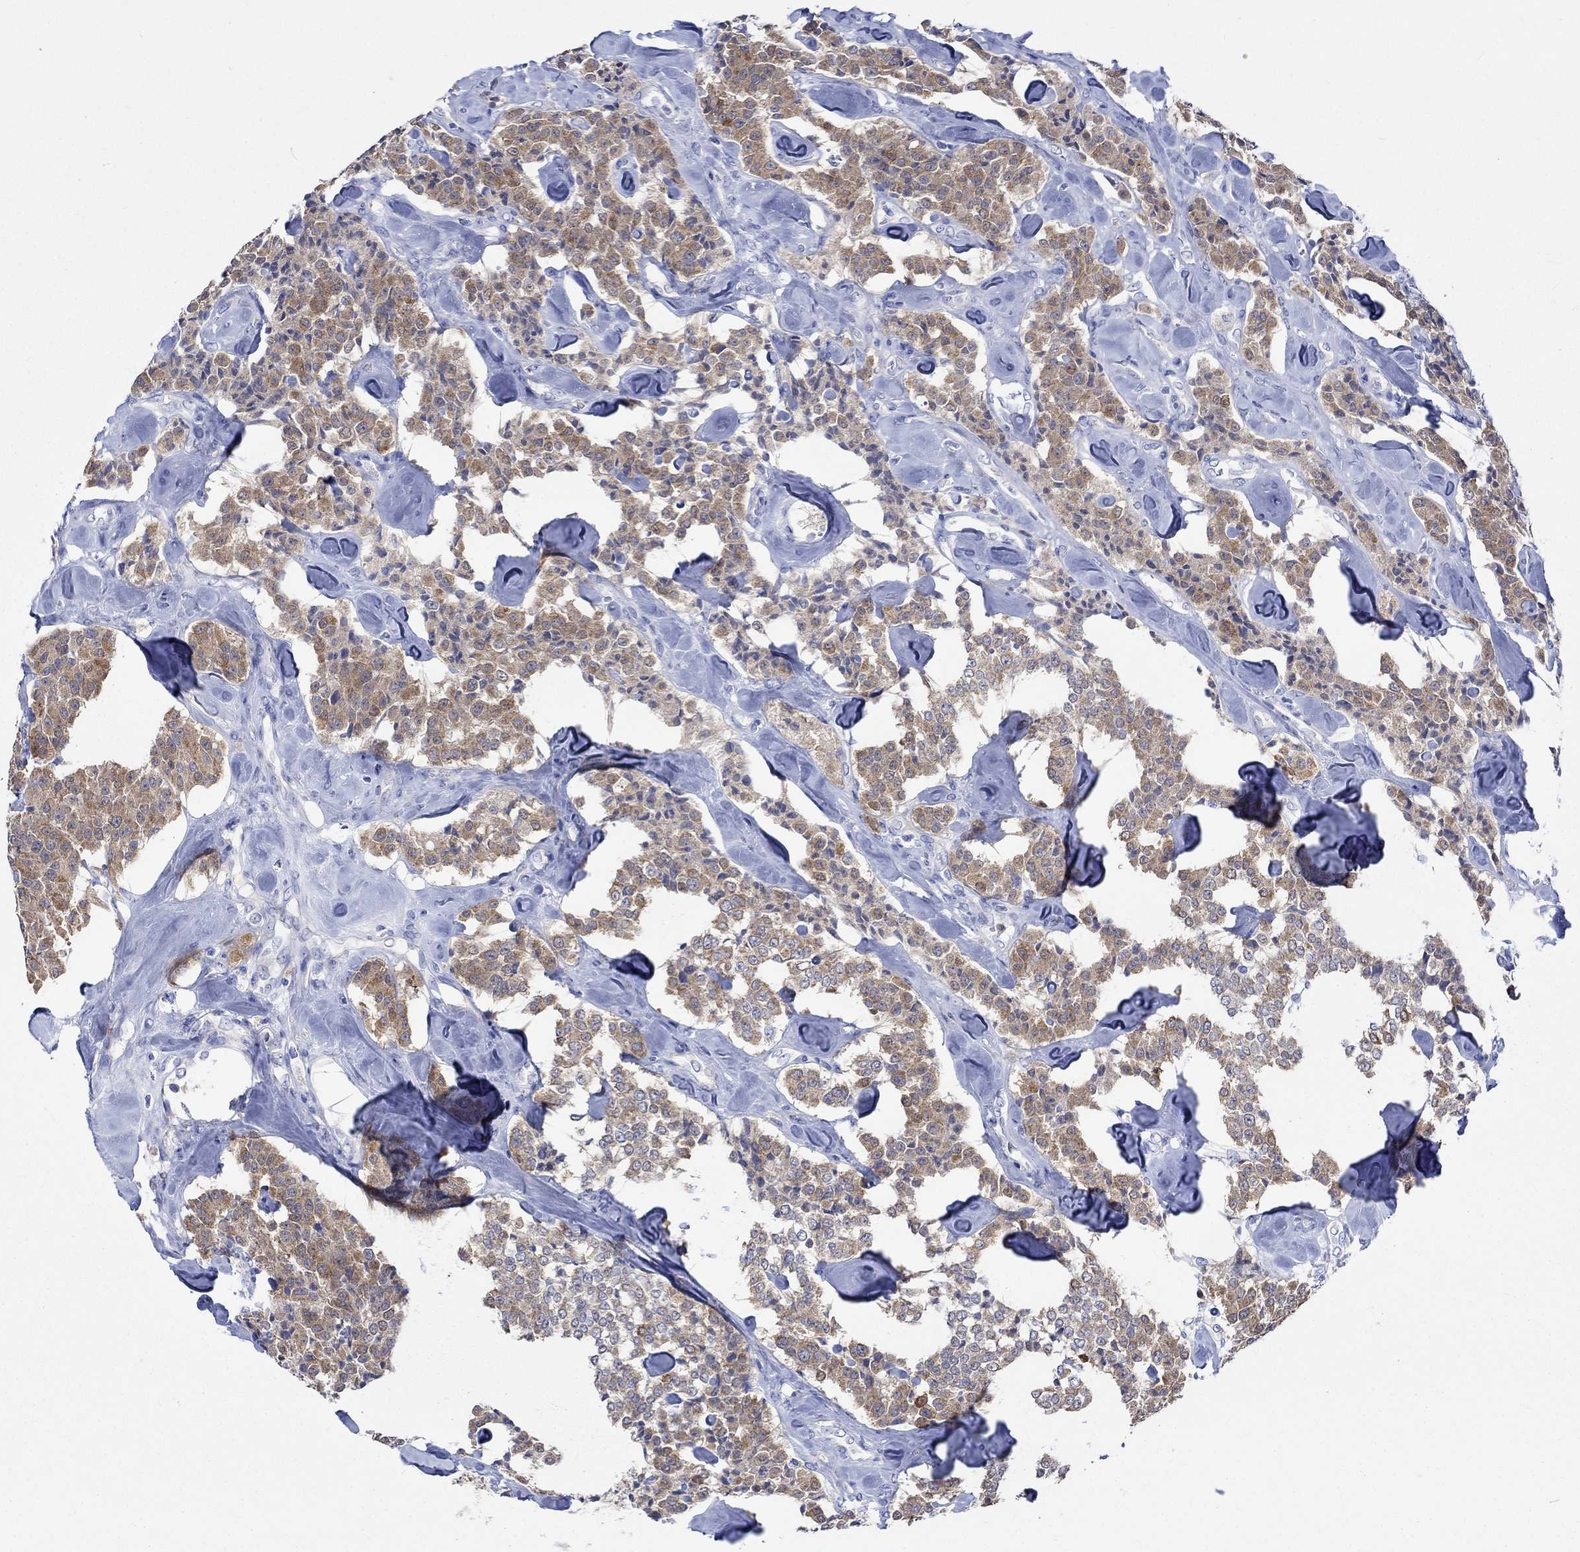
{"staining": {"intensity": "moderate", "quantity": ">75%", "location": "cytoplasmic/membranous"}, "tissue": "carcinoid", "cell_type": "Tumor cells", "image_type": "cancer", "snomed": [{"axis": "morphology", "description": "Carcinoid, malignant, NOS"}, {"axis": "topography", "description": "Pancreas"}], "caption": "This is a histology image of immunohistochemistry staining of carcinoid, which shows moderate expression in the cytoplasmic/membranous of tumor cells.", "gene": "CPLX2", "patient": {"sex": "male", "age": 41}}